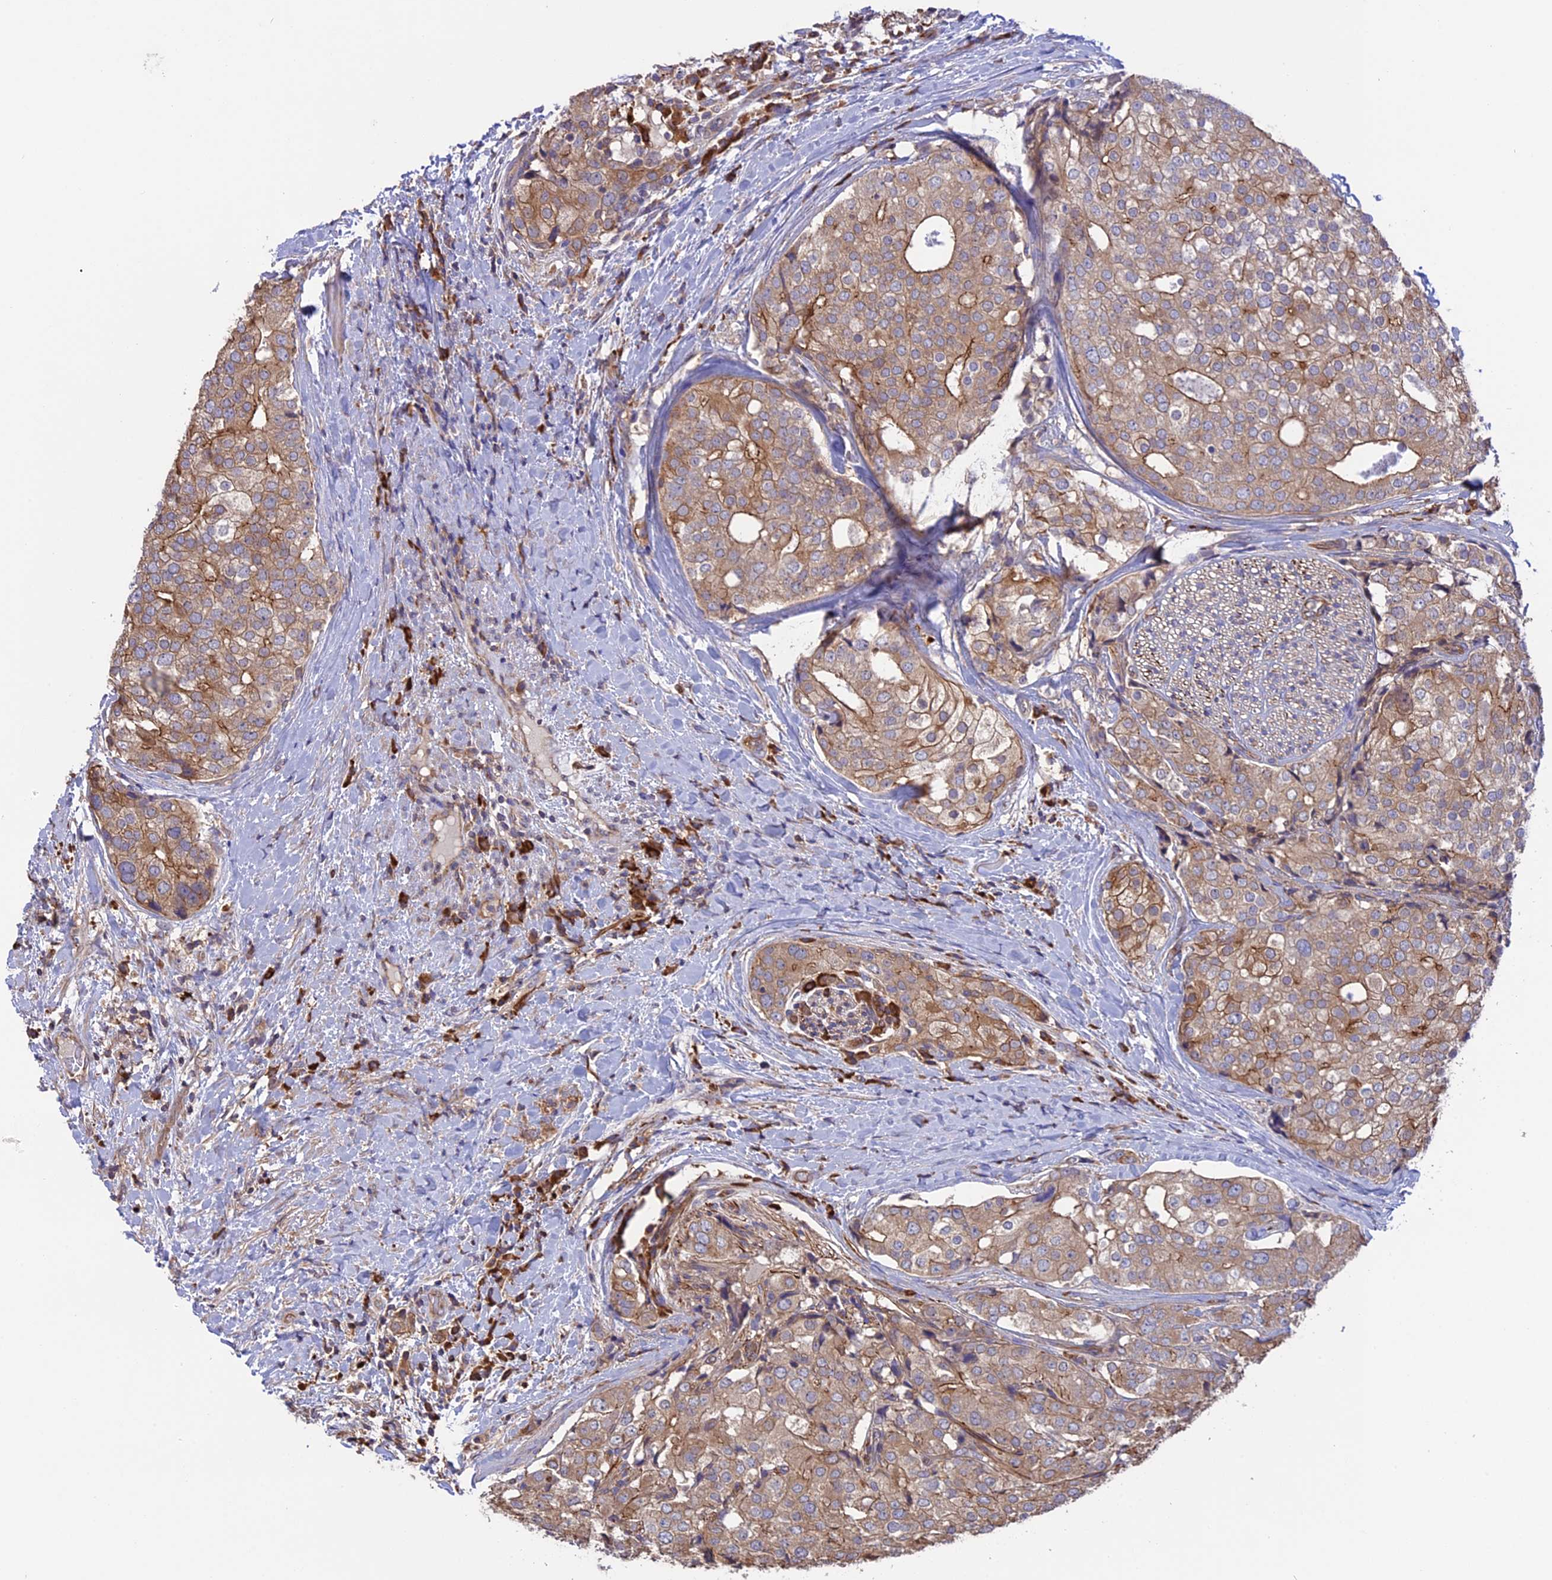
{"staining": {"intensity": "moderate", "quantity": ">75%", "location": "cytoplasmic/membranous"}, "tissue": "prostate cancer", "cell_type": "Tumor cells", "image_type": "cancer", "snomed": [{"axis": "morphology", "description": "Adenocarcinoma, High grade"}, {"axis": "topography", "description": "Prostate"}], "caption": "Prostate cancer stained for a protein reveals moderate cytoplasmic/membranous positivity in tumor cells.", "gene": "GAS8", "patient": {"sex": "male", "age": 49}}